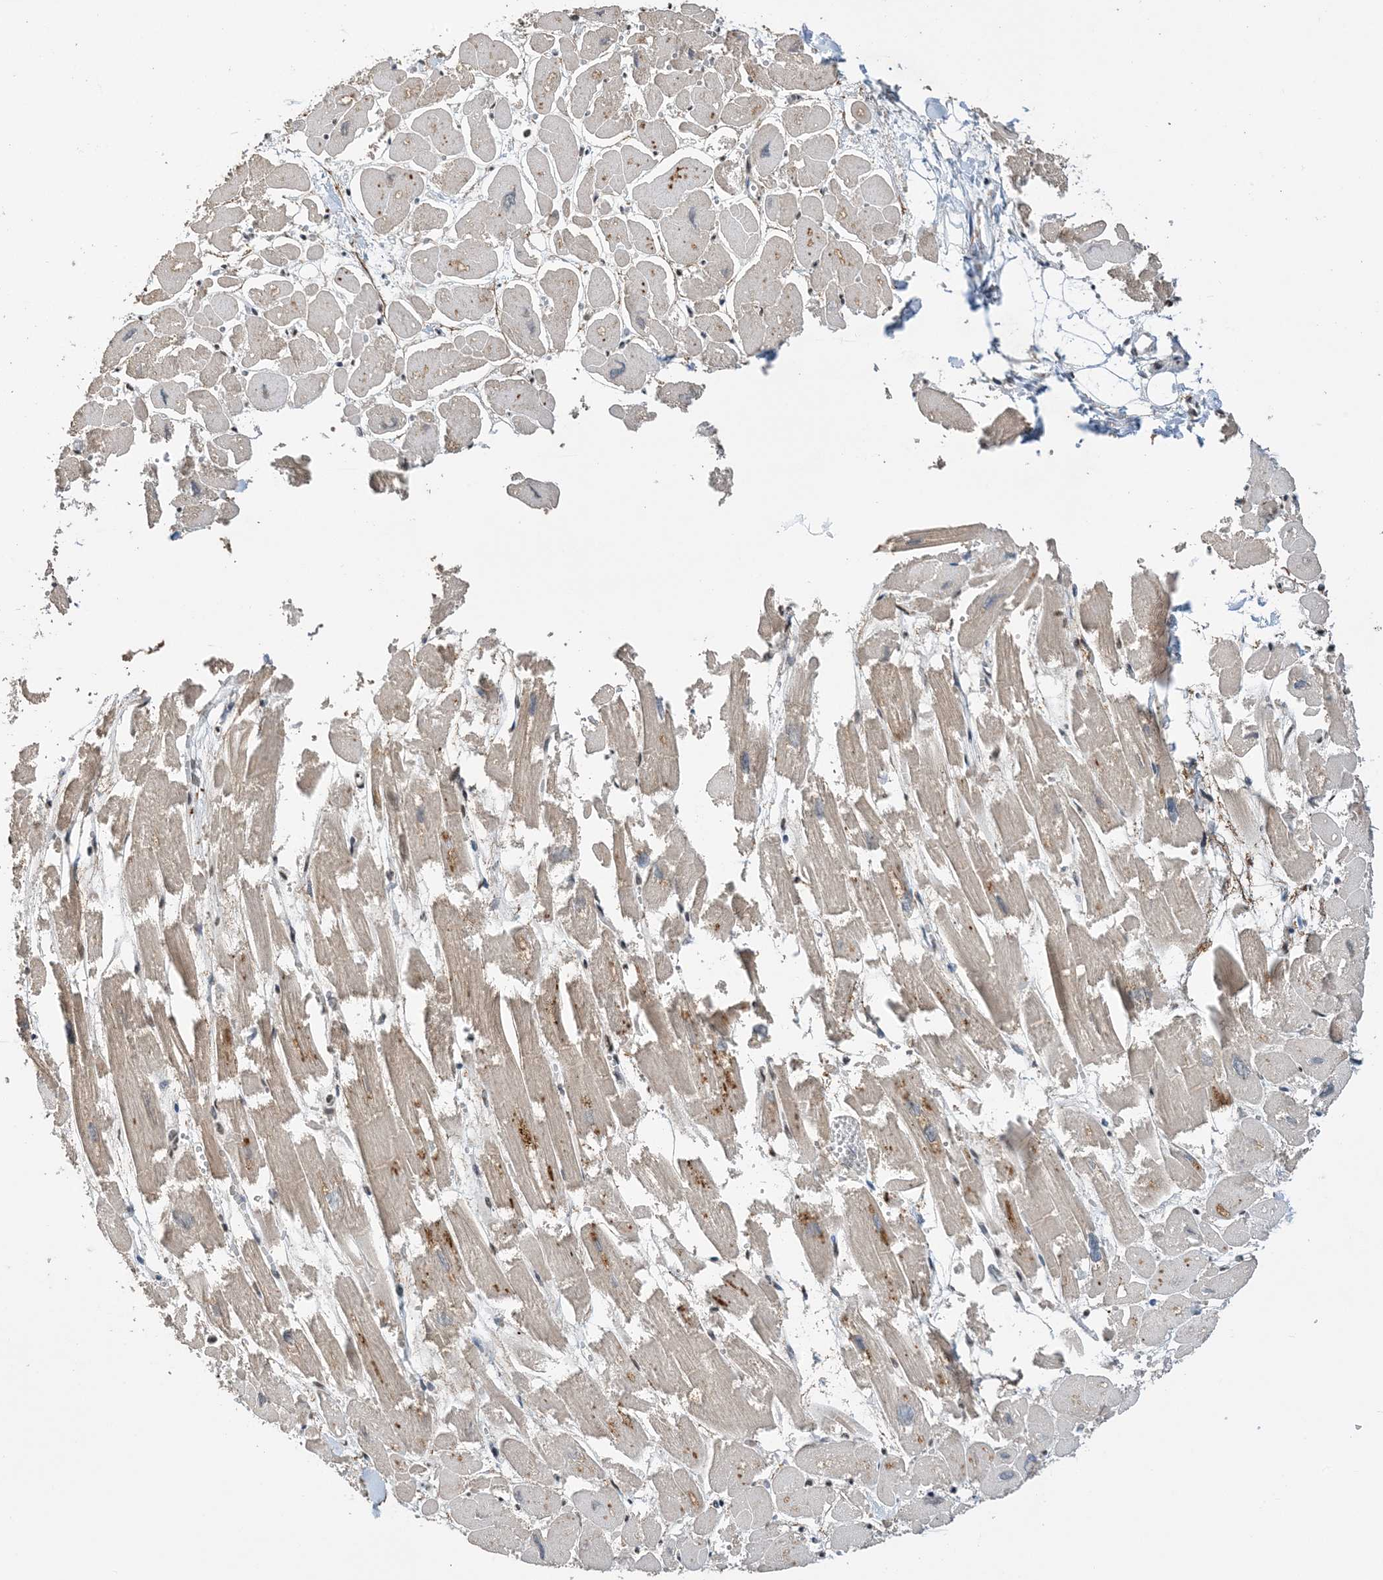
{"staining": {"intensity": "negative", "quantity": "none", "location": "none"}, "tissue": "heart muscle", "cell_type": "Cardiomyocytes", "image_type": "normal", "snomed": [{"axis": "morphology", "description": "Normal tissue, NOS"}, {"axis": "topography", "description": "Heart"}], "caption": "DAB (3,3'-diaminobenzidine) immunohistochemical staining of benign heart muscle exhibits no significant positivity in cardiomyocytes. Nuclei are stained in blue.", "gene": "ACYP2", "patient": {"sex": "male", "age": 54}}